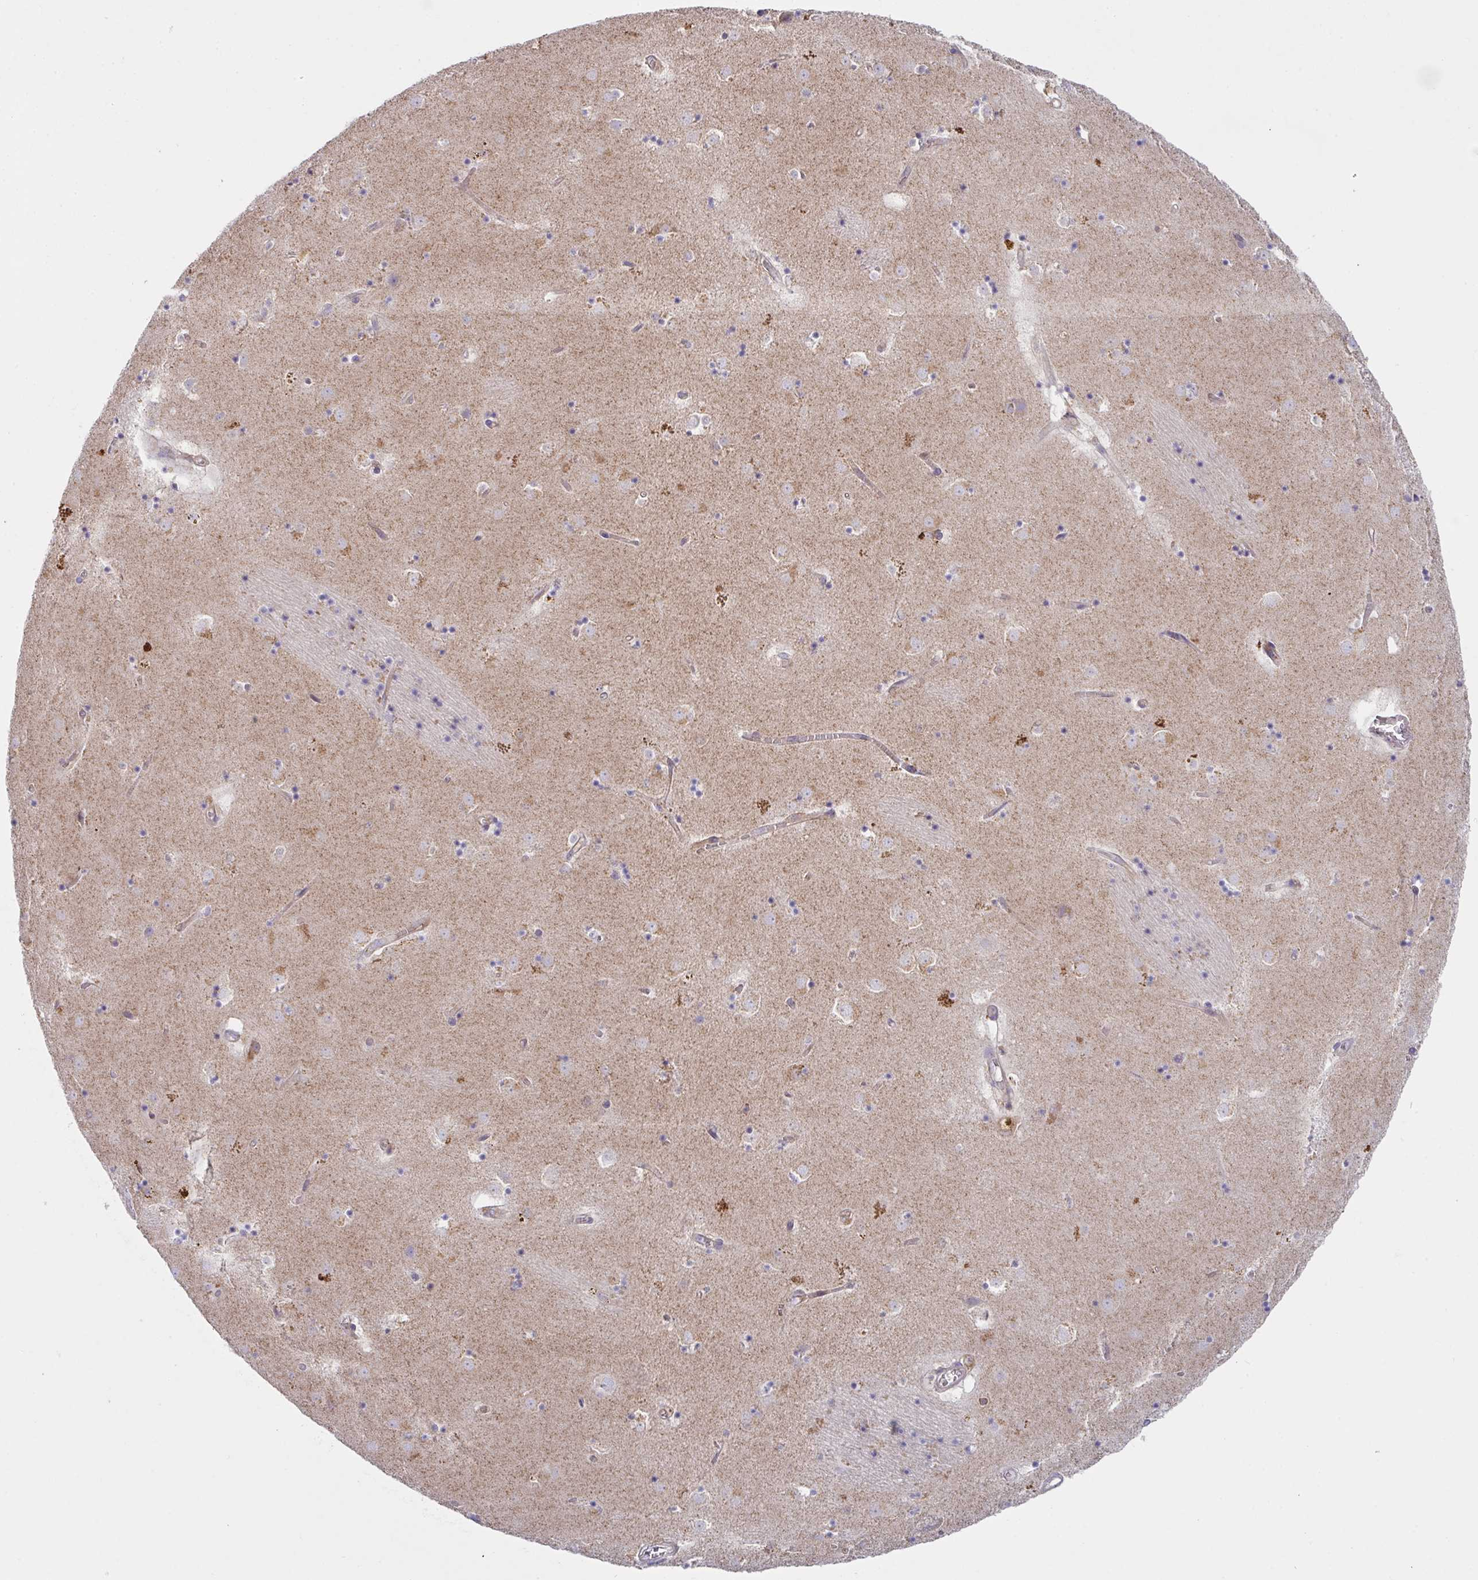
{"staining": {"intensity": "negative", "quantity": "none", "location": "none"}, "tissue": "caudate", "cell_type": "Glial cells", "image_type": "normal", "snomed": [{"axis": "morphology", "description": "Normal tissue, NOS"}, {"axis": "topography", "description": "Lateral ventricle wall"}], "caption": "Glial cells are negative for protein expression in normal human caudate. (DAB immunohistochemistry (IHC) with hematoxylin counter stain).", "gene": "YARS2", "patient": {"sex": "male", "age": 58}}